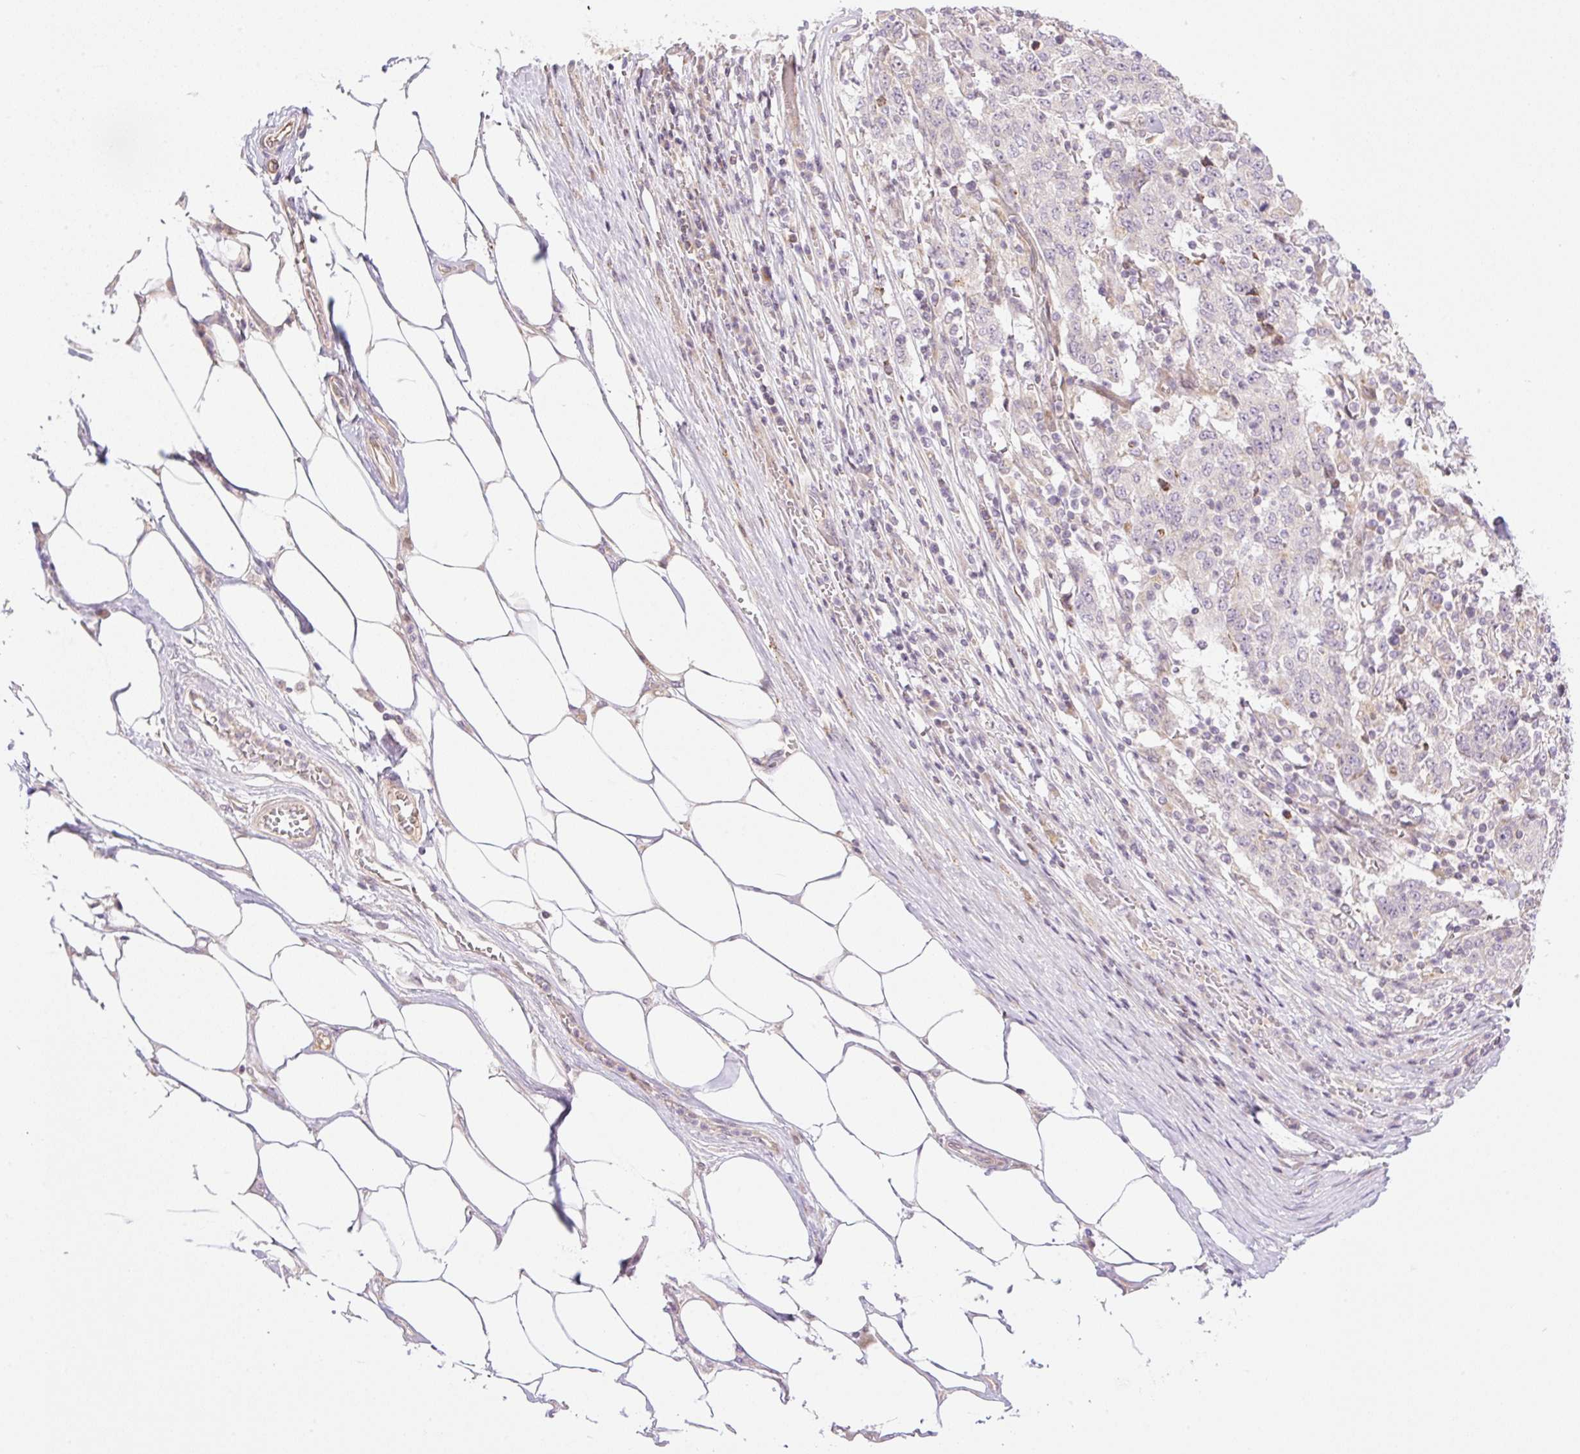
{"staining": {"intensity": "moderate", "quantity": "<25%", "location": "cytoplasmic/membranous"}, "tissue": "stomach cancer", "cell_type": "Tumor cells", "image_type": "cancer", "snomed": [{"axis": "morphology", "description": "Adenocarcinoma, NOS"}, {"axis": "topography", "description": "Stomach"}], "caption": "DAB immunohistochemical staining of human stomach cancer (adenocarcinoma) exhibits moderate cytoplasmic/membranous protein positivity in about <25% of tumor cells. Using DAB (3,3'-diaminobenzidine) (brown) and hematoxylin (blue) stains, captured at high magnification using brightfield microscopy.", "gene": "ZNF394", "patient": {"sex": "male", "age": 59}}